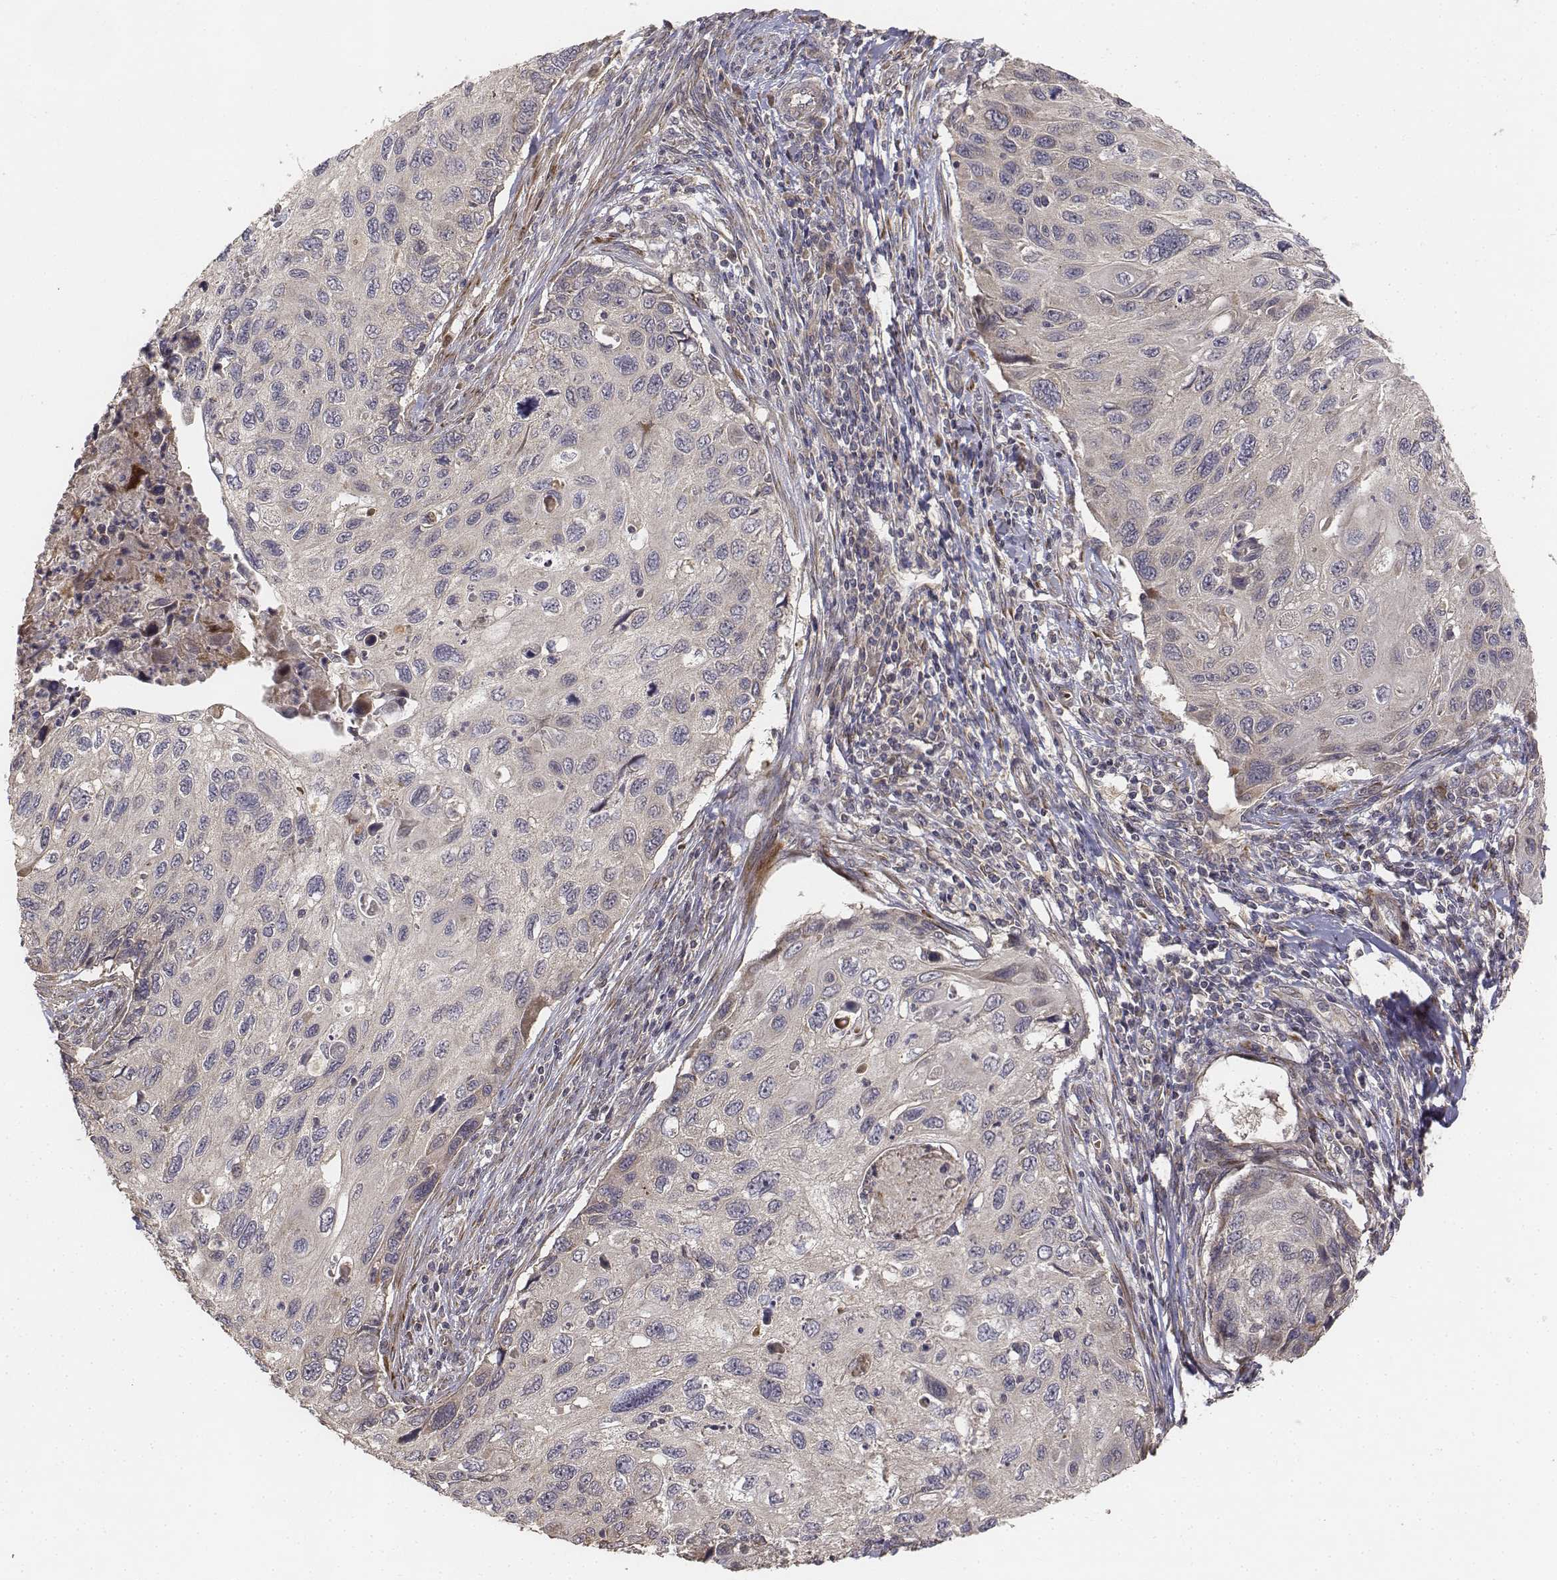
{"staining": {"intensity": "negative", "quantity": "none", "location": "none"}, "tissue": "cervical cancer", "cell_type": "Tumor cells", "image_type": "cancer", "snomed": [{"axis": "morphology", "description": "Squamous cell carcinoma, NOS"}, {"axis": "topography", "description": "Cervix"}], "caption": "High power microscopy micrograph of an immunohistochemistry (IHC) histopathology image of cervical squamous cell carcinoma, revealing no significant positivity in tumor cells.", "gene": "FBXO21", "patient": {"sex": "female", "age": 70}}